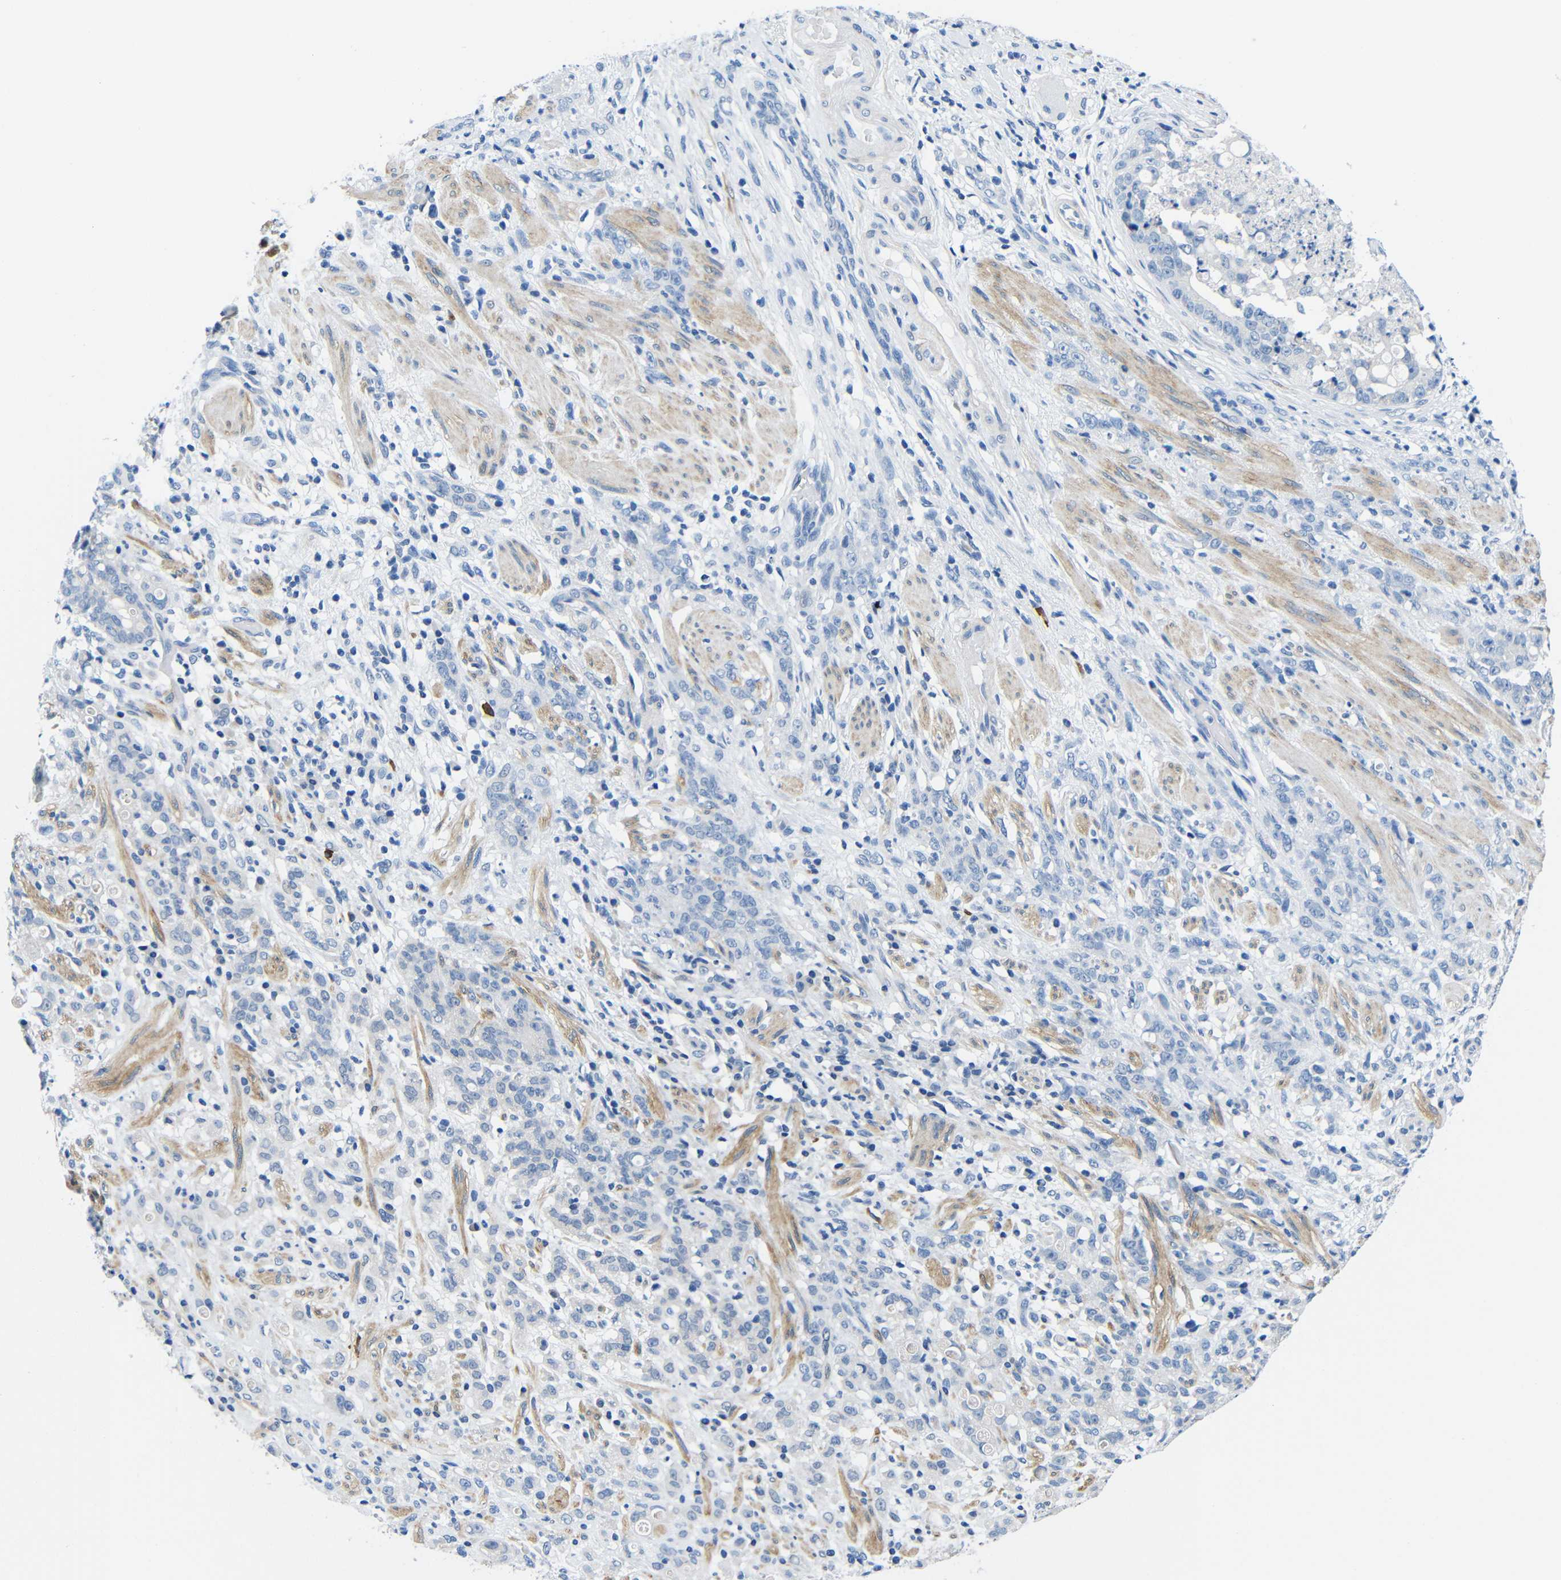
{"staining": {"intensity": "negative", "quantity": "none", "location": "none"}, "tissue": "stomach cancer", "cell_type": "Tumor cells", "image_type": "cancer", "snomed": [{"axis": "morphology", "description": "Adenocarcinoma, NOS"}, {"axis": "topography", "description": "Stomach, lower"}], "caption": "This is an immunohistochemistry (IHC) image of human stomach cancer. There is no positivity in tumor cells.", "gene": "NEGR1", "patient": {"sex": "male", "age": 88}}